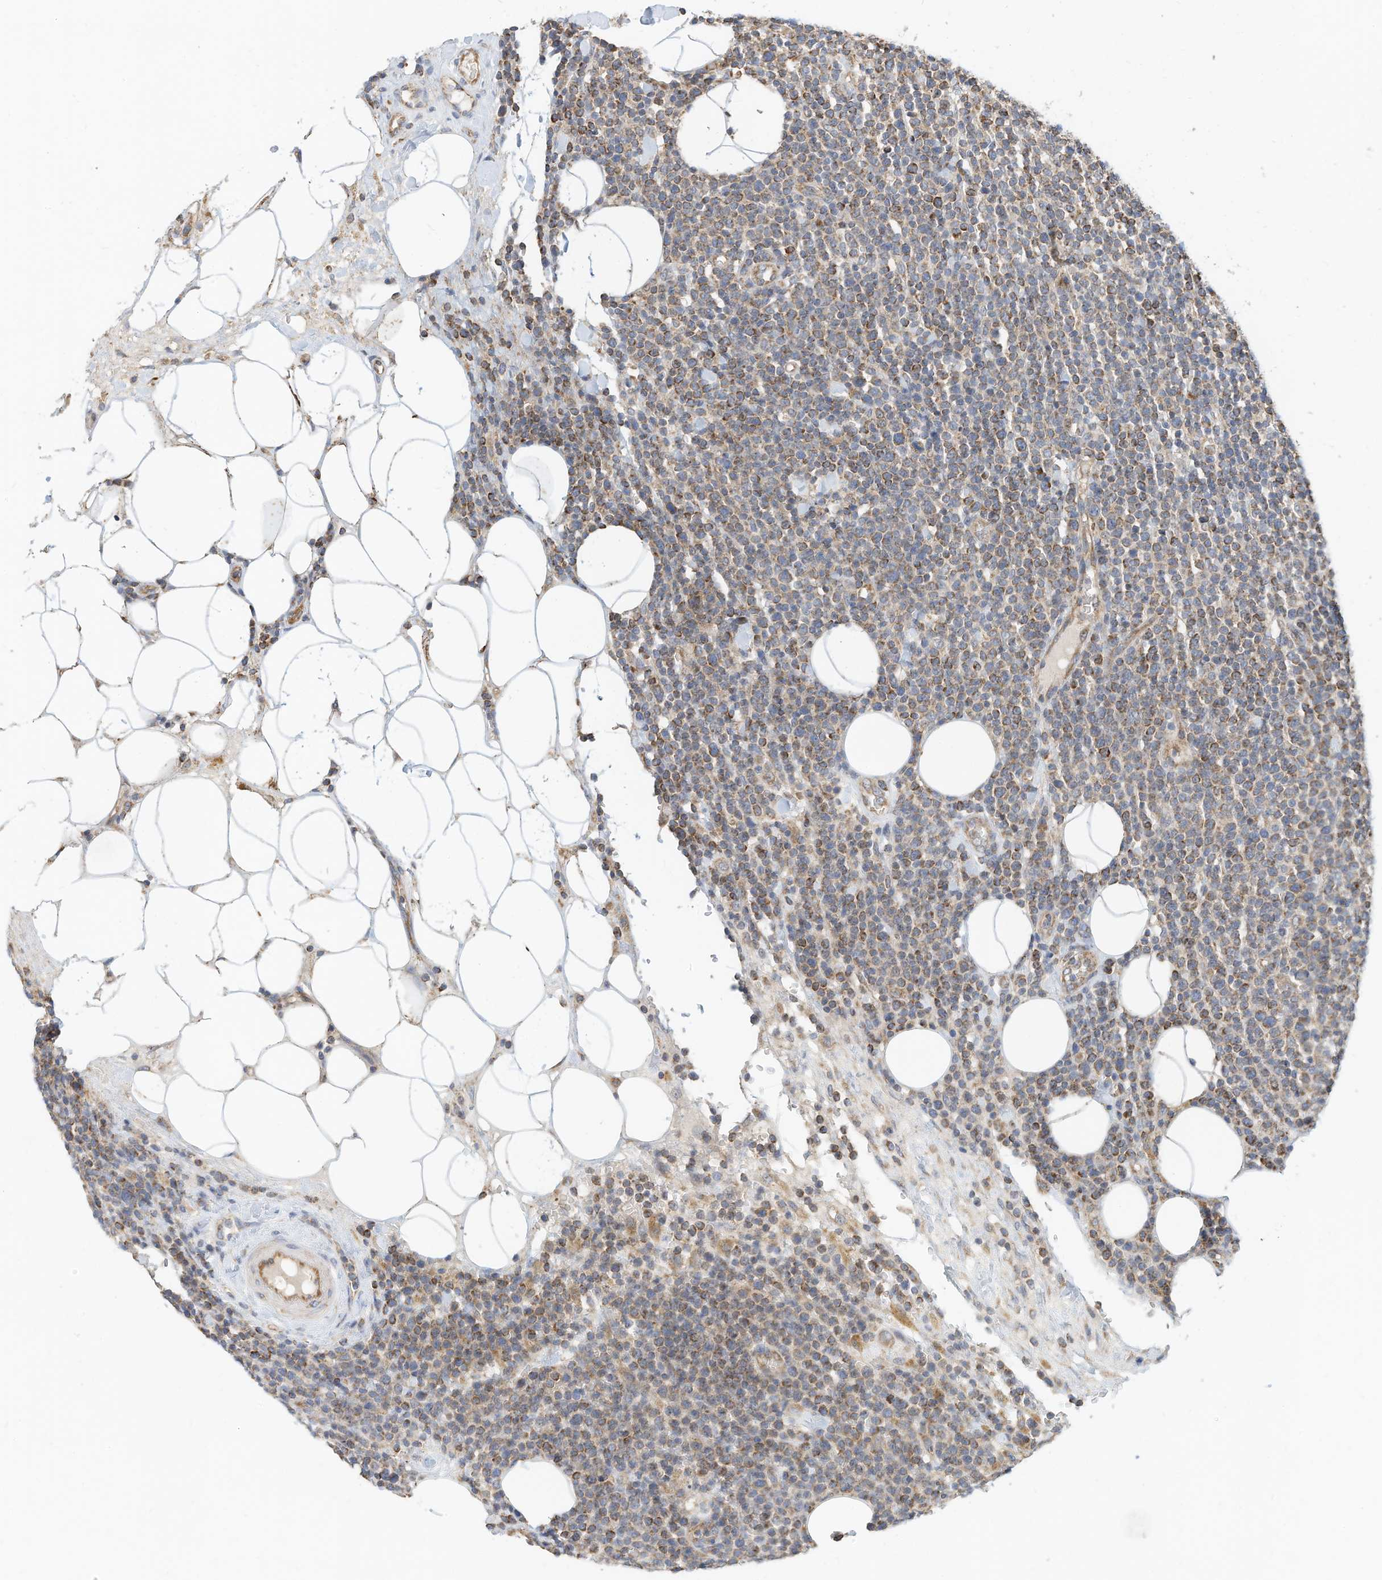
{"staining": {"intensity": "moderate", "quantity": "25%-75%", "location": "cytoplasmic/membranous"}, "tissue": "lymphoma", "cell_type": "Tumor cells", "image_type": "cancer", "snomed": [{"axis": "morphology", "description": "Malignant lymphoma, non-Hodgkin's type, High grade"}, {"axis": "topography", "description": "Lymph node"}], "caption": "IHC photomicrograph of neoplastic tissue: human lymphoma stained using immunohistochemistry (IHC) reveals medium levels of moderate protein expression localized specifically in the cytoplasmic/membranous of tumor cells, appearing as a cytoplasmic/membranous brown color.", "gene": "METTL6", "patient": {"sex": "male", "age": 61}}